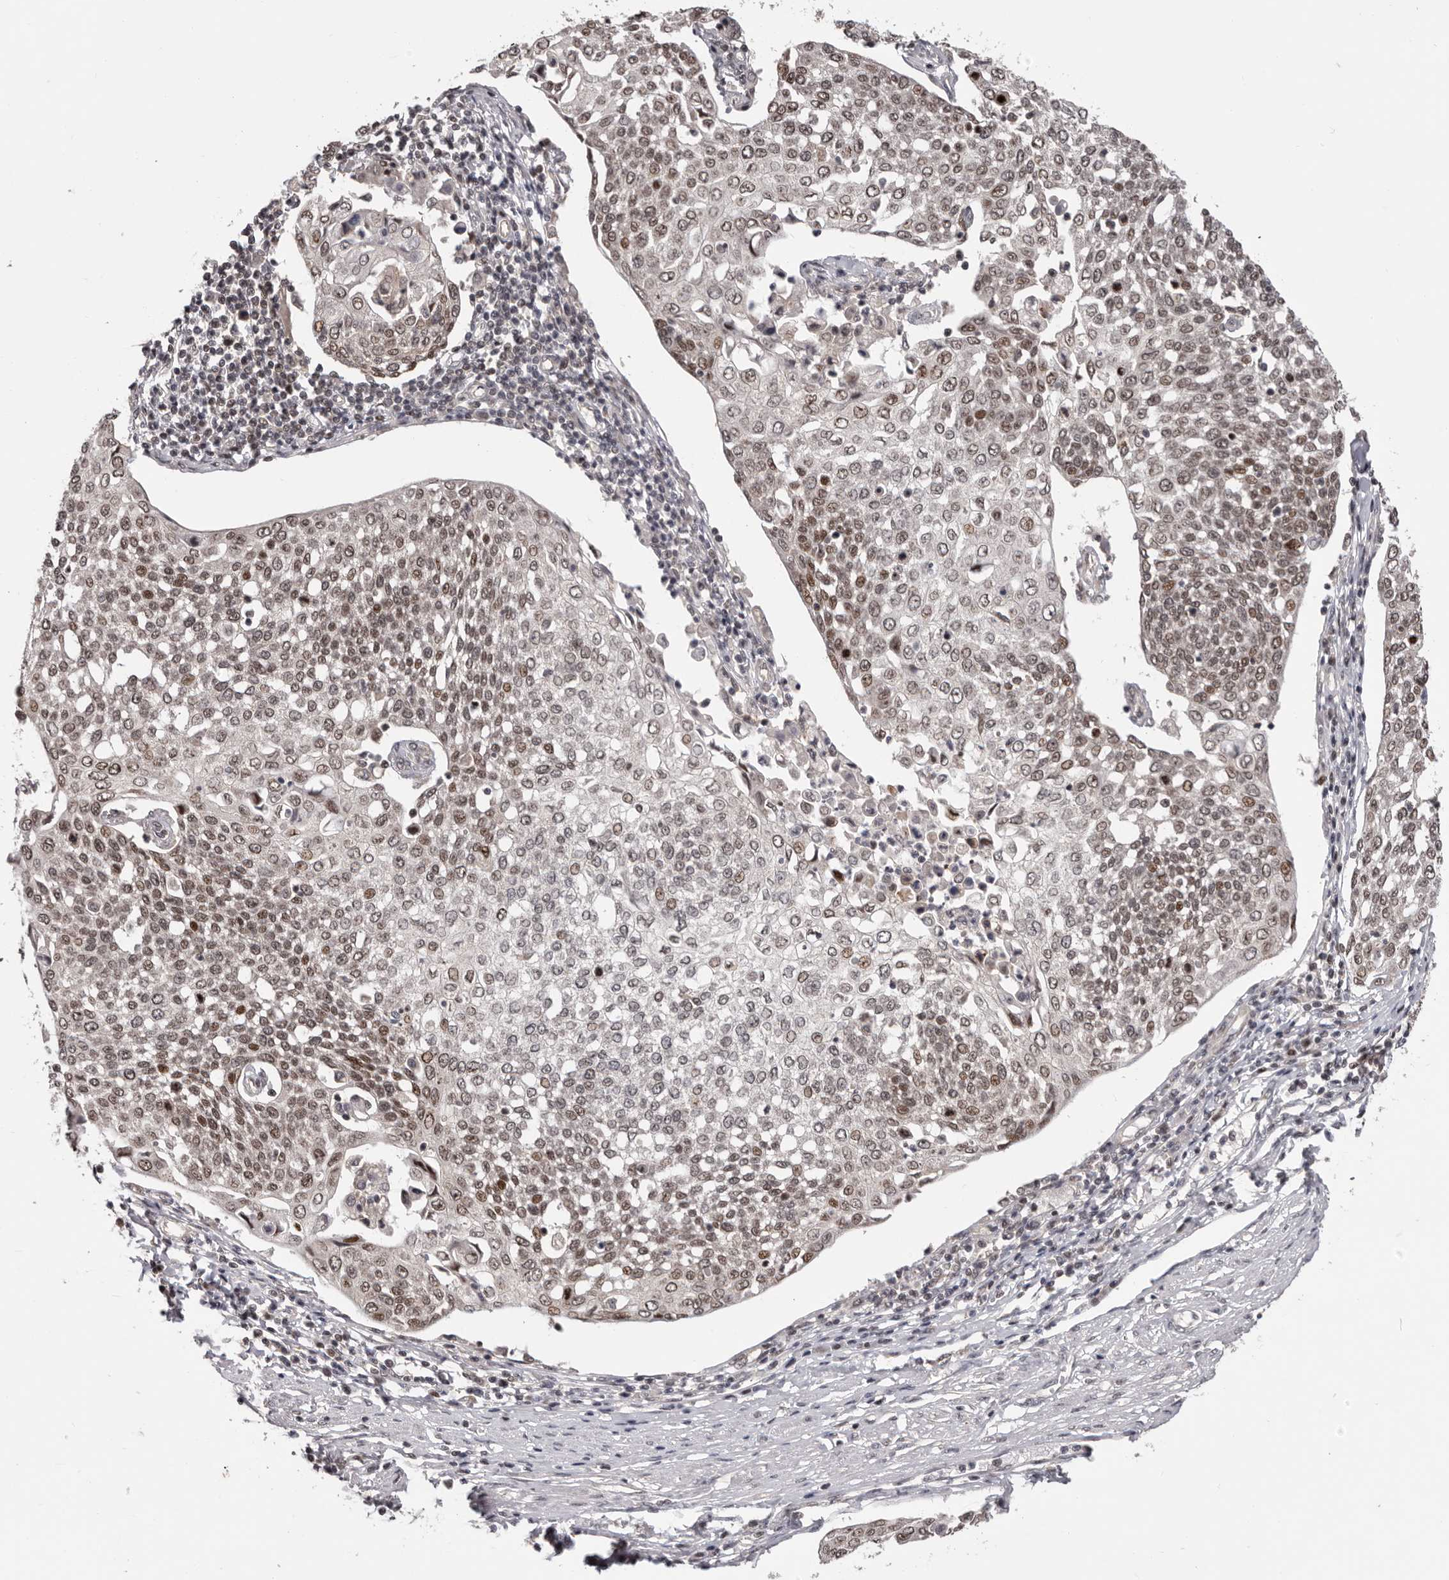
{"staining": {"intensity": "moderate", "quantity": ">75%", "location": "nuclear"}, "tissue": "cervical cancer", "cell_type": "Tumor cells", "image_type": "cancer", "snomed": [{"axis": "morphology", "description": "Squamous cell carcinoma, NOS"}, {"axis": "topography", "description": "Cervix"}], "caption": "This image exhibits IHC staining of human cervical squamous cell carcinoma, with medium moderate nuclear staining in about >75% of tumor cells.", "gene": "TBX5", "patient": {"sex": "female", "age": 34}}